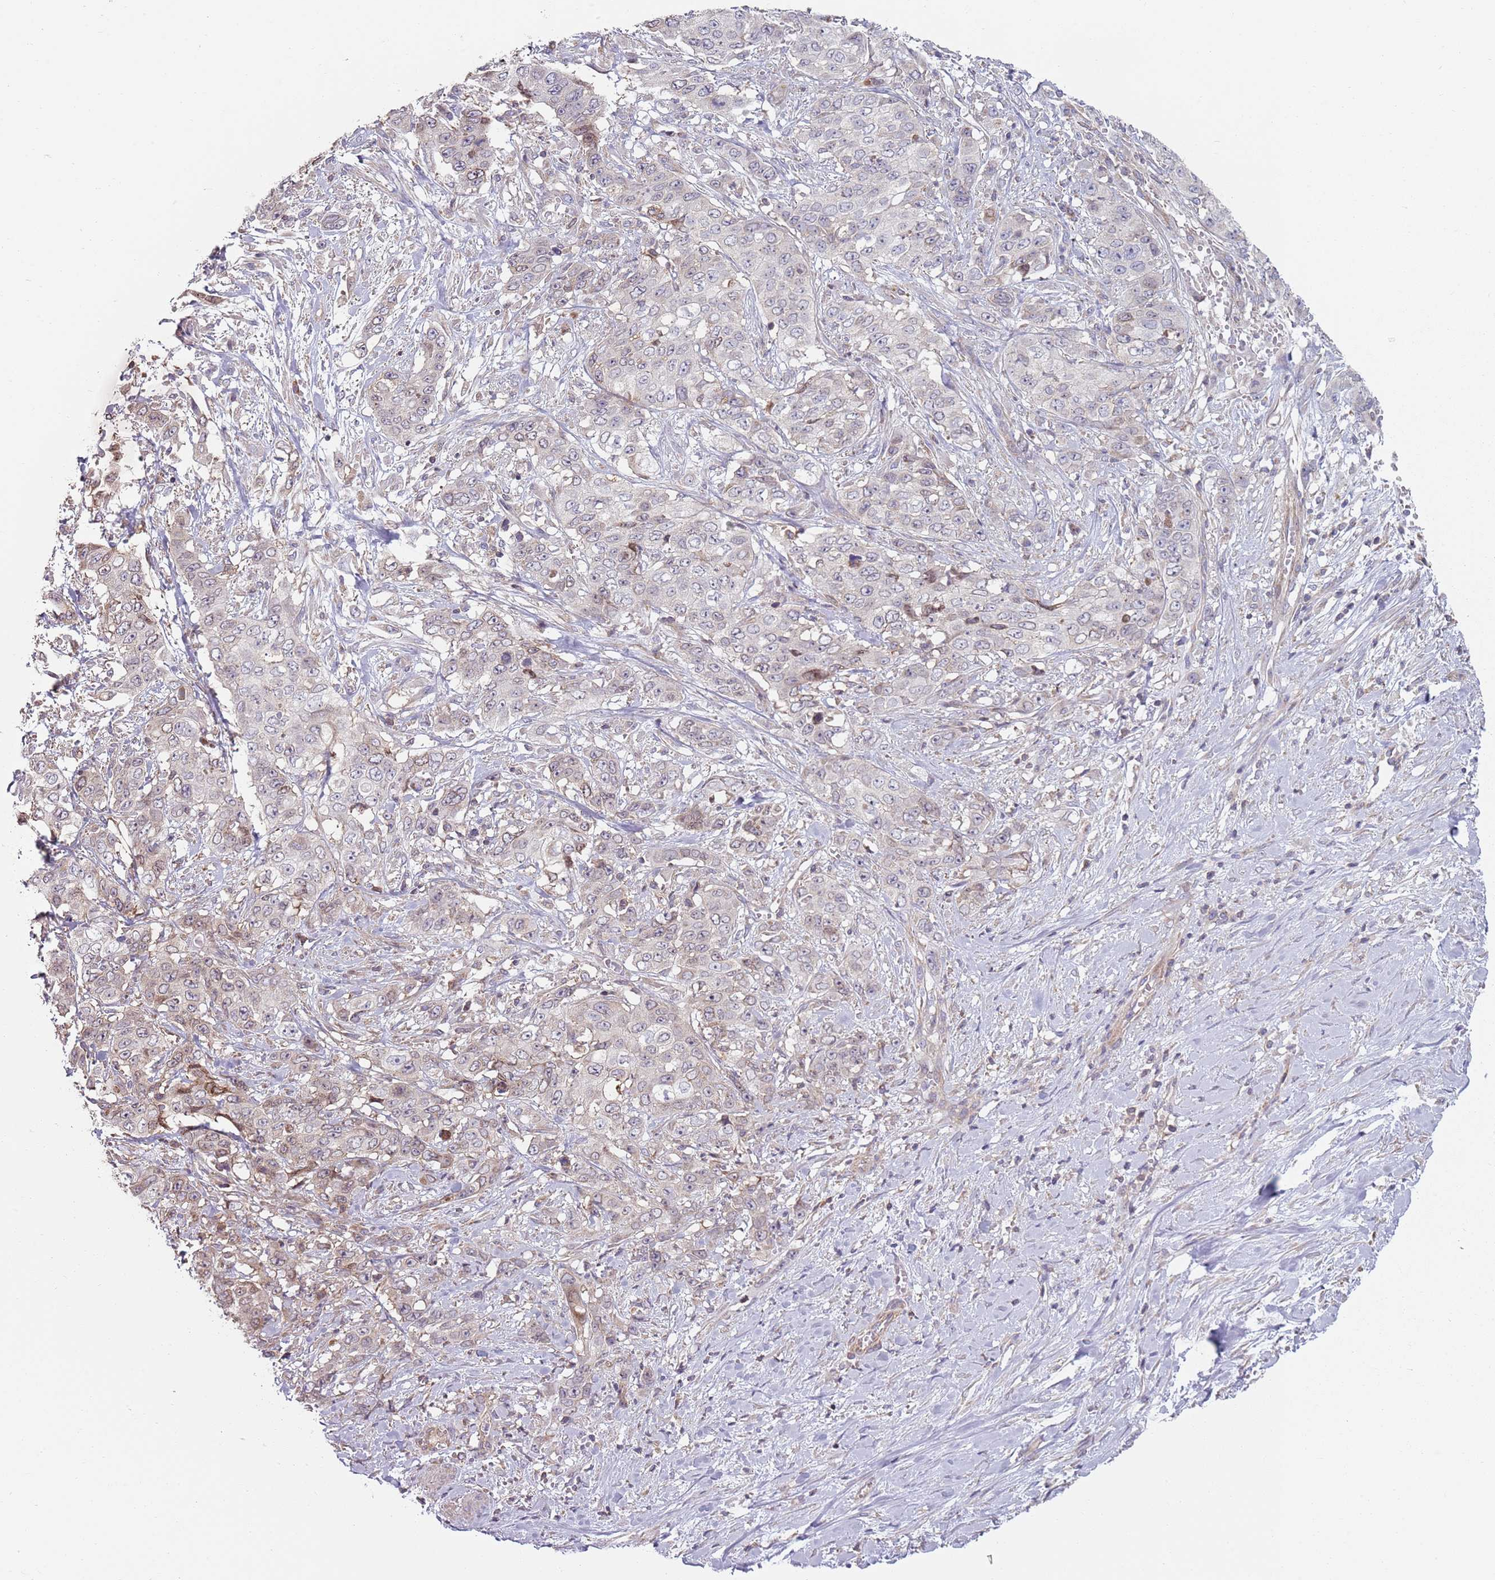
{"staining": {"intensity": "weak", "quantity": "<25%", "location": "cytoplasmic/membranous"}, "tissue": "stomach cancer", "cell_type": "Tumor cells", "image_type": "cancer", "snomed": [{"axis": "morphology", "description": "Adenocarcinoma, NOS"}, {"axis": "topography", "description": "Stomach, upper"}], "caption": "The image demonstrates no staining of tumor cells in adenocarcinoma (stomach).", "gene": "GAS8", "patient": {"sex": "male", "age": 62}}